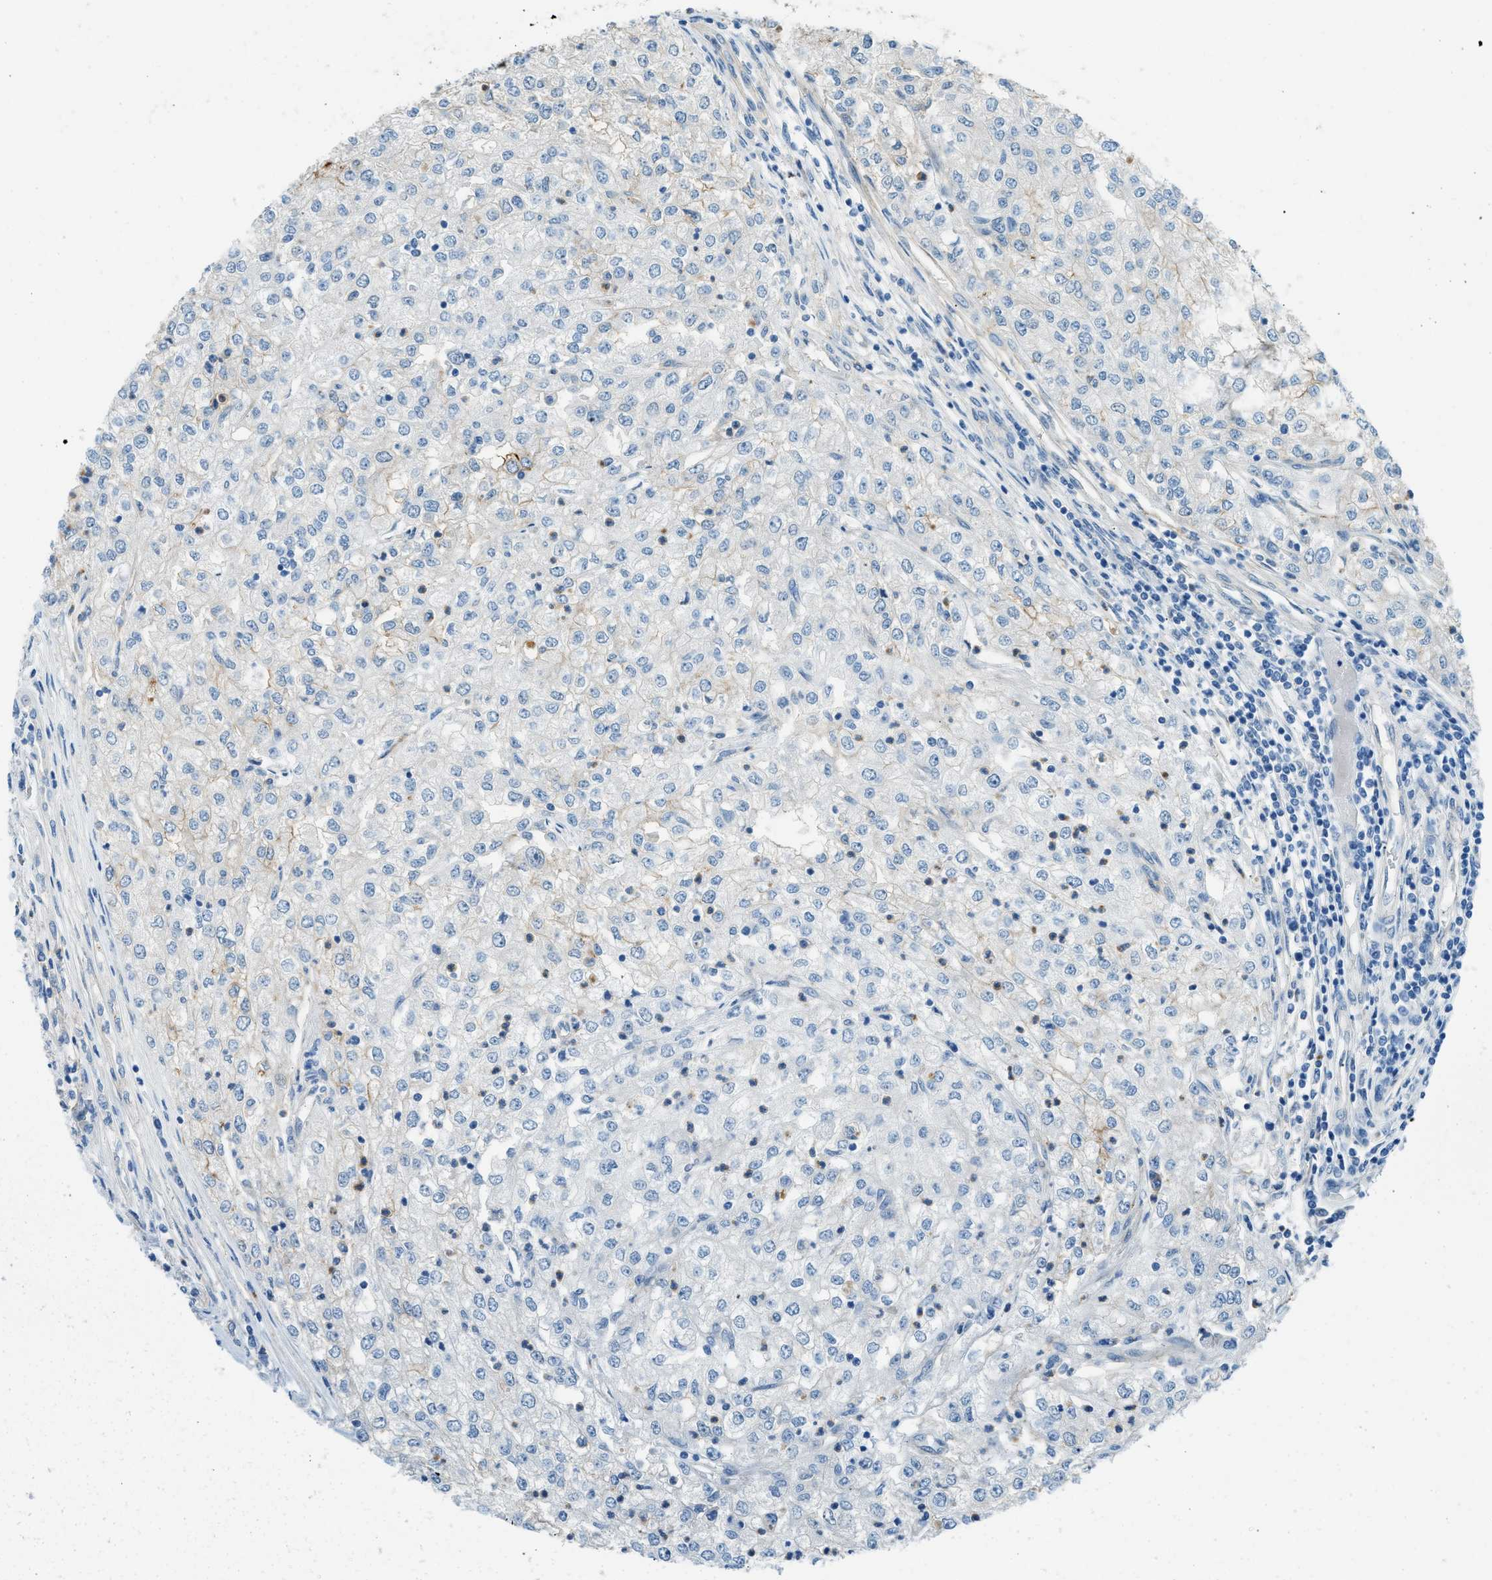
{"staining": {"intensity": "negative", "quantity": "none", "location": "none"}, "tissue": "renal cancer", "cell_type": "Tumor cells", "image_type": "cancer", "snomed": [{"axis": "morphology", "description": "Adenocarcinoma, NOS"}, {"axis": "topography", "description": "Kidney"}], "caption": "This is an immunohistochemistry (IHC) micrograph of human renal cancer (adenocarcinoma). There is no expression in tumor cells.", "gene": "ZNF367", "patient": {"sex": "female", "age": 54}}